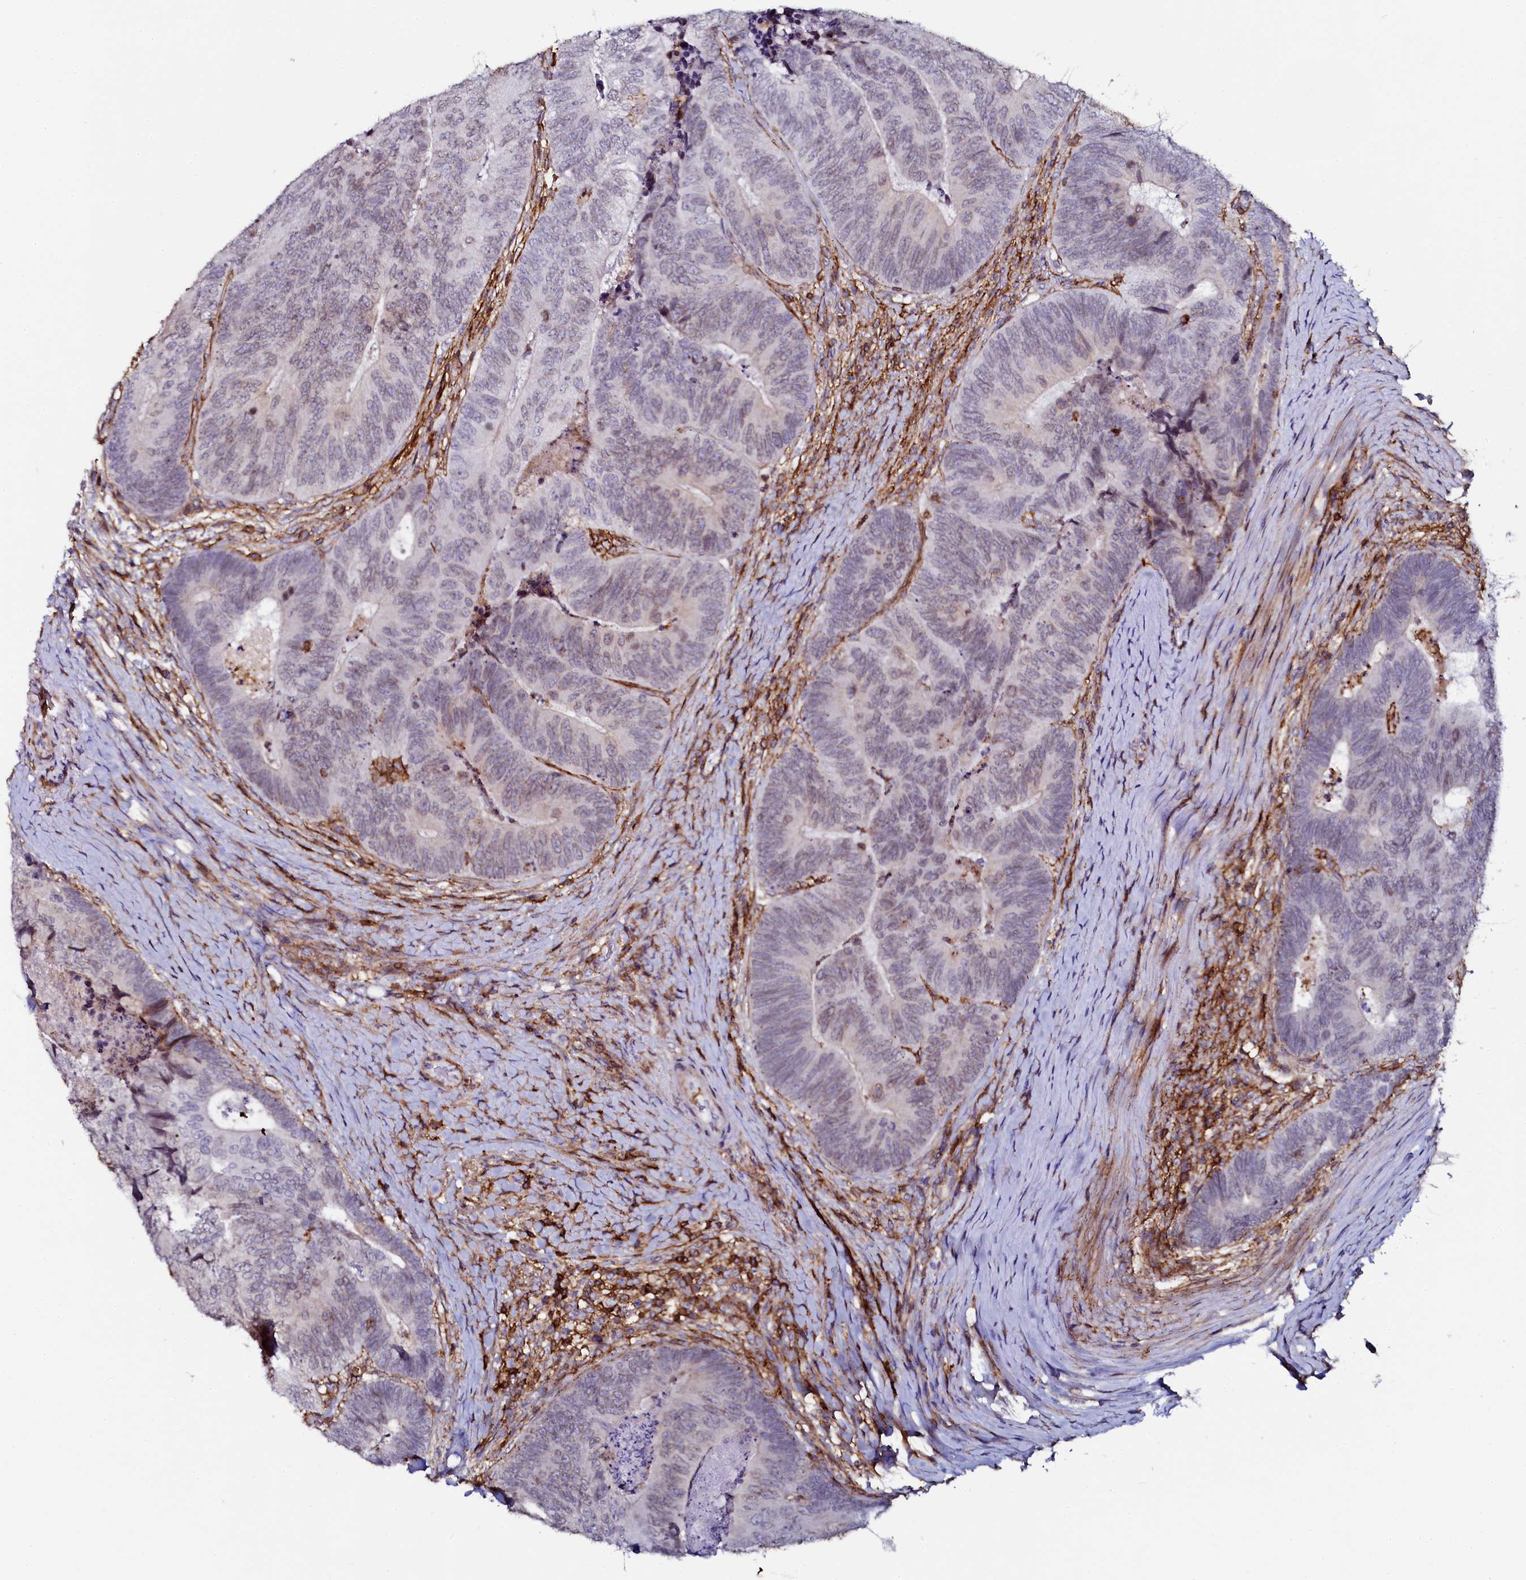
{"staining": {"intensity": "weak", "quantity": "<25%", "location": "cytoplasmic/membranous,nuclear"}, "tissue": "colorectal cancer", "cell_type": "Tumor cells", "image_type": "cancer", "snomed": [{"axis": "morphology", "description": "Adenocarcinoma, NOS"}, {"axis": "topography", "description": "Colon"}], "caption": "This is an IHC image of colorectal adenocarcinoma. There is no staining in tumor cells.", "gene": "AAAS", "patient": {"sex": "female", "age": 67}}